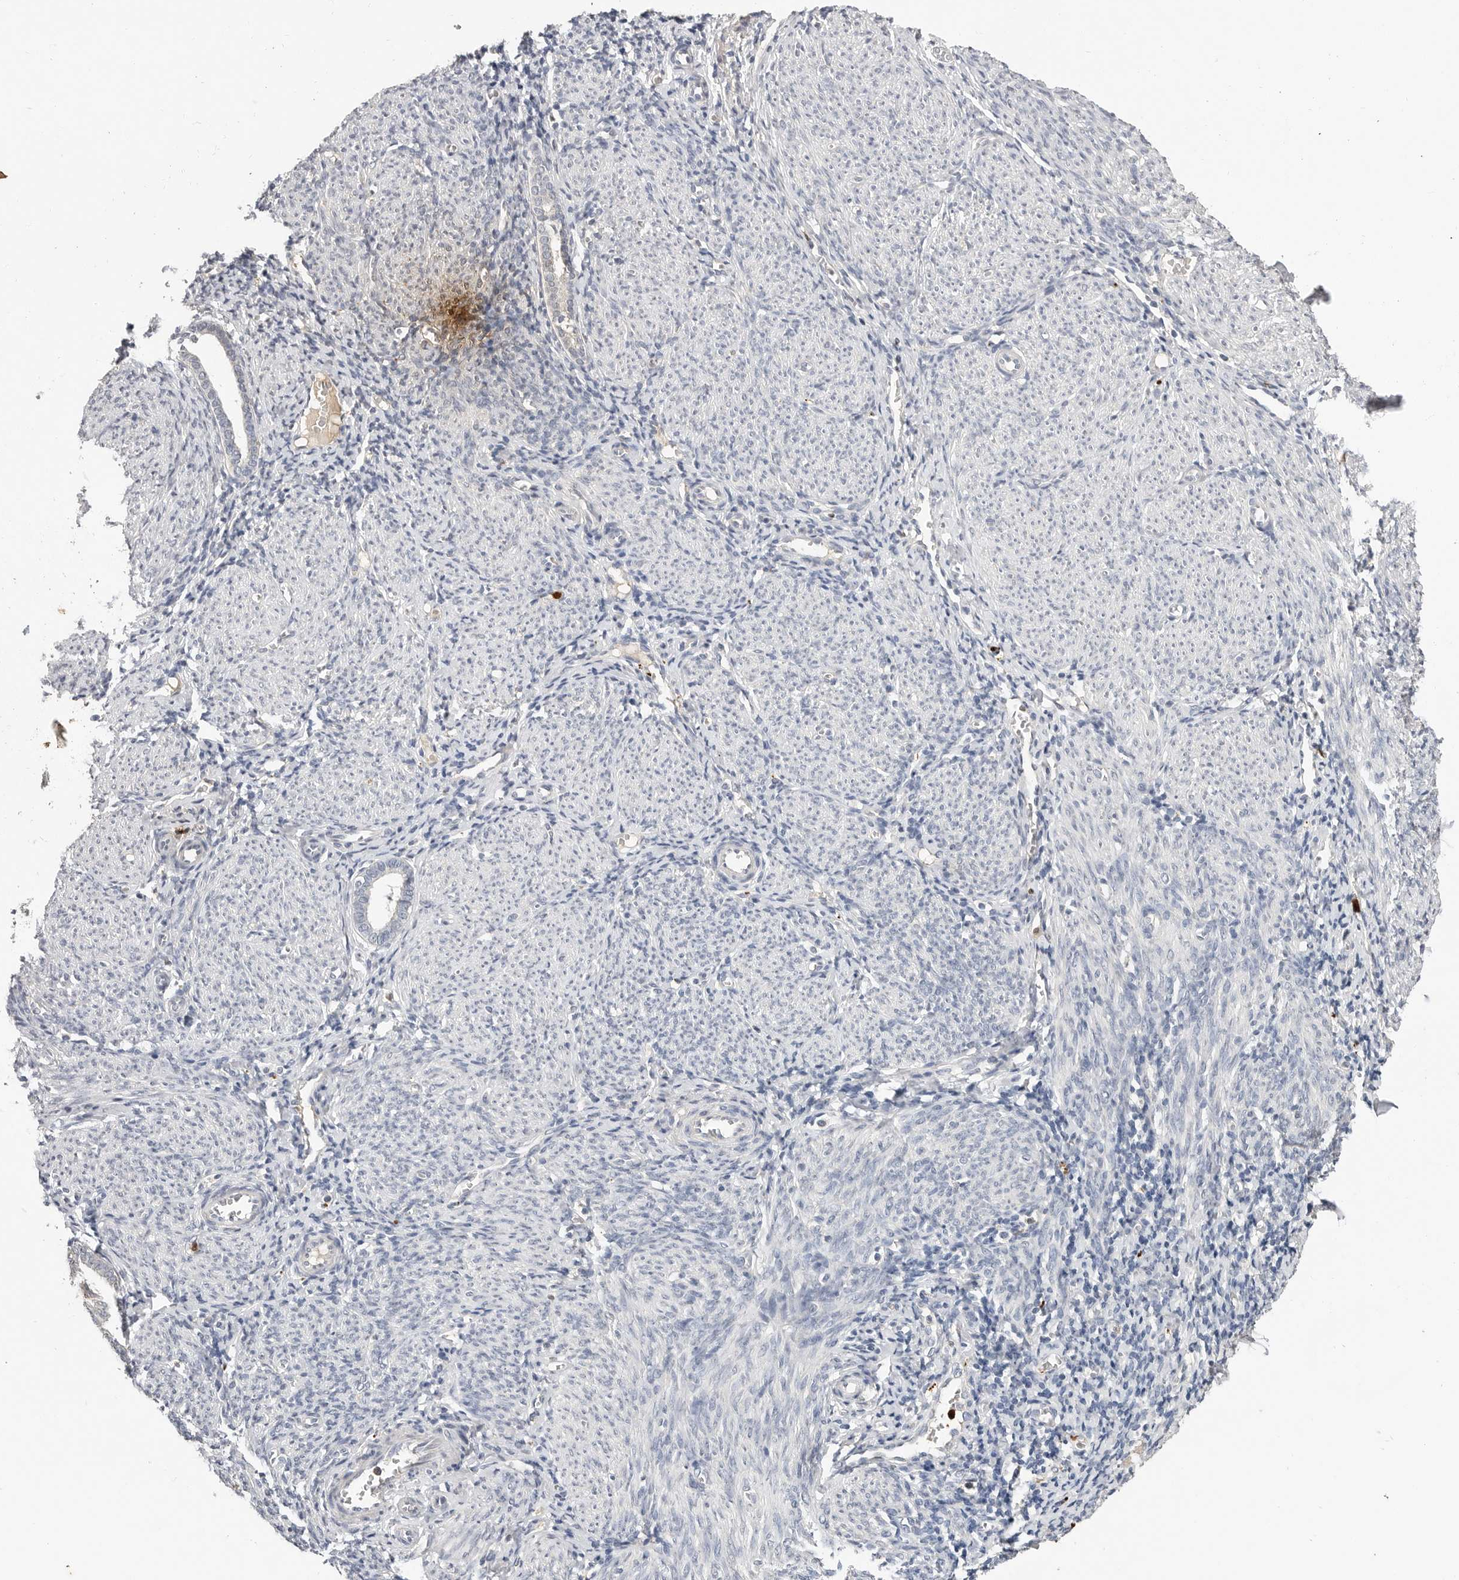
{"staining": {"intensity": "negative", "quantity": "none", "location": "none"}, "tissue": "endometrium", "cell_type": "Cells in endometrial stroma", "image_type": "normal", "snomed": [{"axis": "morphology", "description": "Normal tissue, NOS"}, {"axis": "morphology", "description": "Adenocarcinoma, NOS"}, {"axis": "topography", "description": "Endometrium"}], "caption": "IHC photomicrograph of normal endometrium: human endometrium stained with DAB reveals no significant protein expression in cells in endometrial stroma.", "gene": "LTBR", "patient": {"sex": "female", "age": 57}}